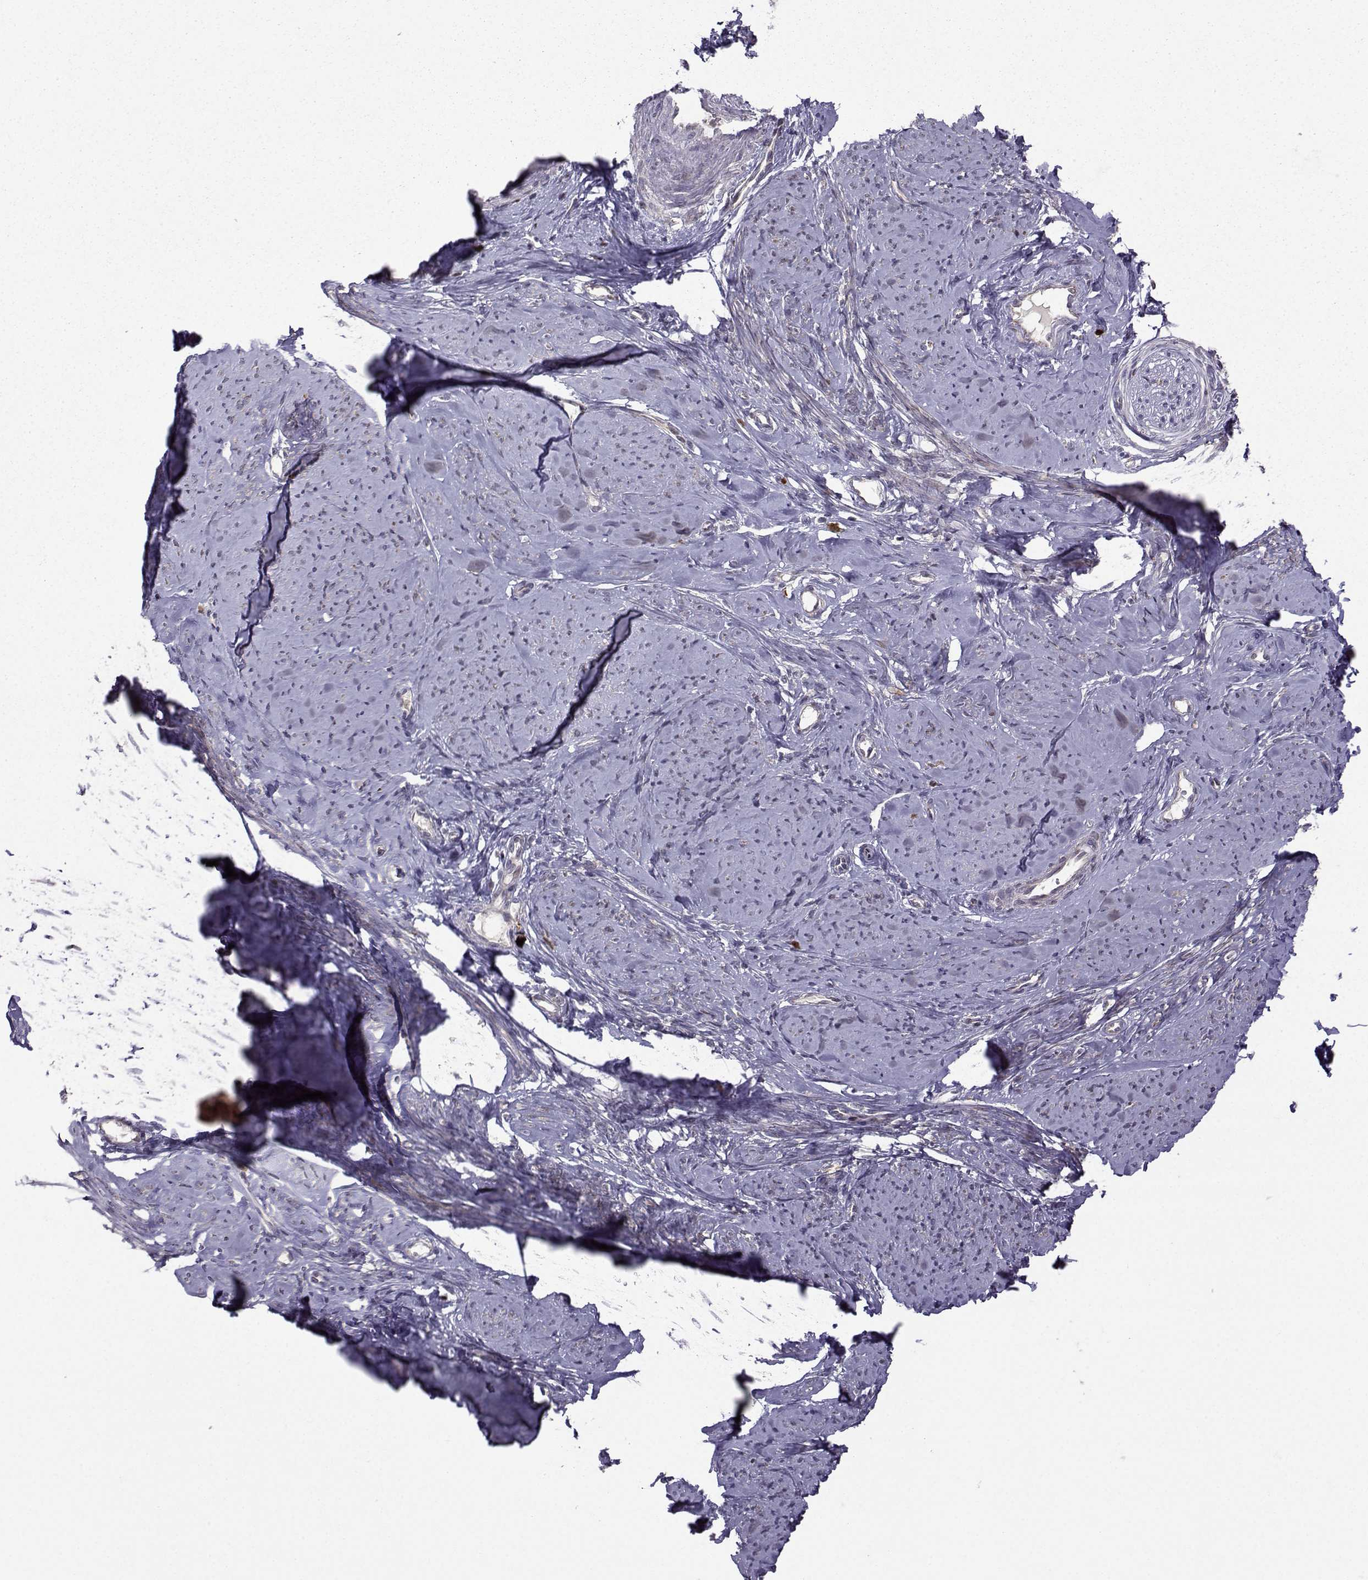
{"staining": {"intensity": "negative", "quantity": "none", "location": "none"}, "tissue": "smooth muscle", "cell_type": "Smooth muscle cells", "image_type": "normal", "snomed": [{"axis": "morphology", "description": "Normal tissue, NOS"}, {"axis": "topography", "description": "Smooth muscle"}], "caption": "Histopathology image shows no significant protein positivity in smooth muscle cells of benign smooth muscle.", "gene": "NECAB3", "patient": {"sex": "female", "age": 48}}